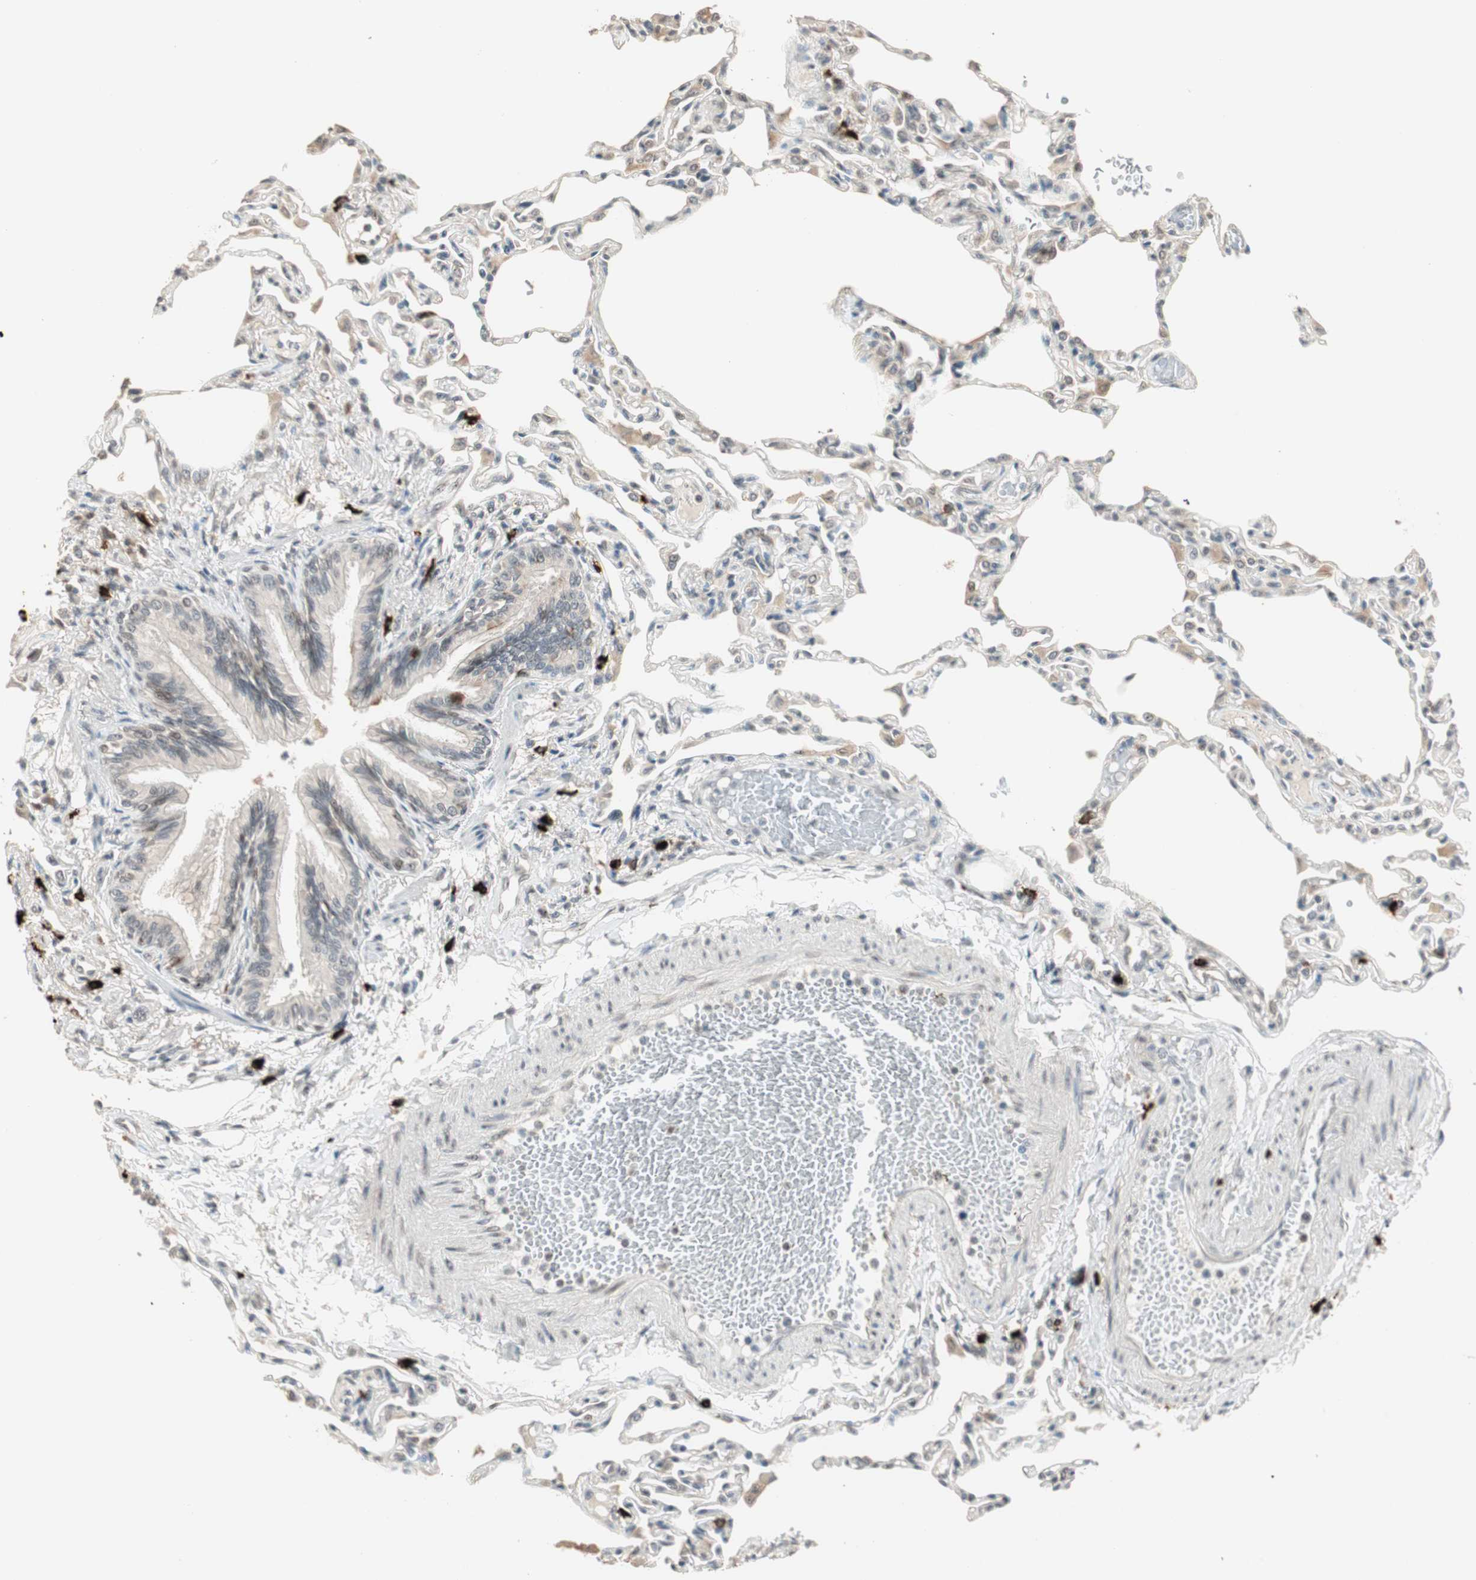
{"staining": {"intensity": "moderate", "quantity": "<25%", "location": "nuclear"}, "tissue": "lung", "cell_type": "Alveolar cells", "image_type": "normal", "snomed": [{"axis": "morphology", "description": "Normal tissue, NOS"}, {"axis": "topography", "description": "Lung"}], "caption": "IHC image of benign lung: human lung stained using immunohistochemistry (IHC) shows low levels of moderate protein expression localized specifically in the nuclear of alveolar cells, appearing as a nuclear brown color.", "gene": "ETV4", "patient": {"sex": "female", "age": 49}}